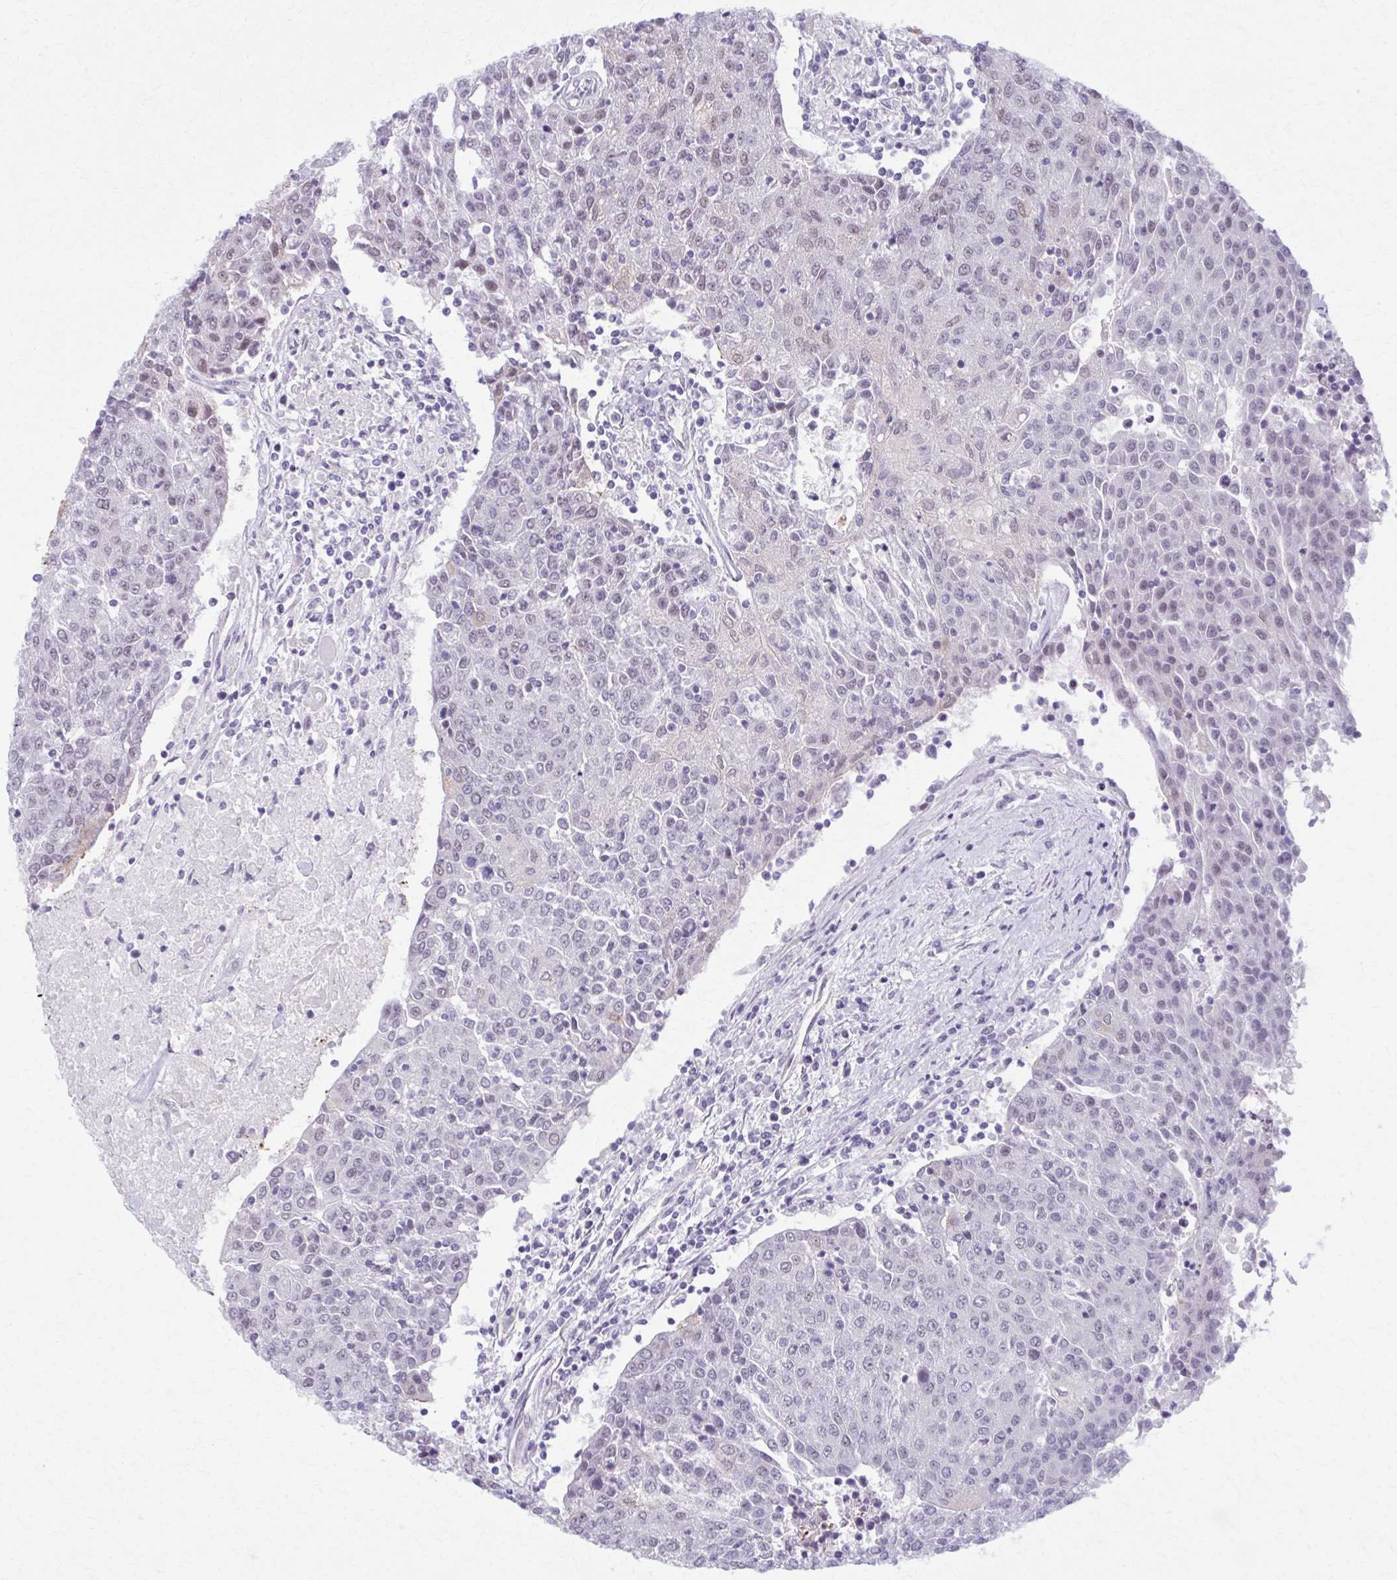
{"staining": {"intensity": "weak", "quantity": "<25%", "location": "nuclear"}, "tissue": "urothelial cancer", "cell_type": "Tumor cells", "image_type": "cancer", "snomed": [{"axis": "morphology", "description": "Urothelial carcinoma, High grade"}, {"axis": "topography", "description": "Urinary bladder"}], "caption": "Immunohistochemistry image of human urothelial carcinoma (high-grade) stained for a protein (brown), which exhibits no staining in tumor cells.", "gene": "NUMBL", "patient": {"sex": "female", "age": 85}}